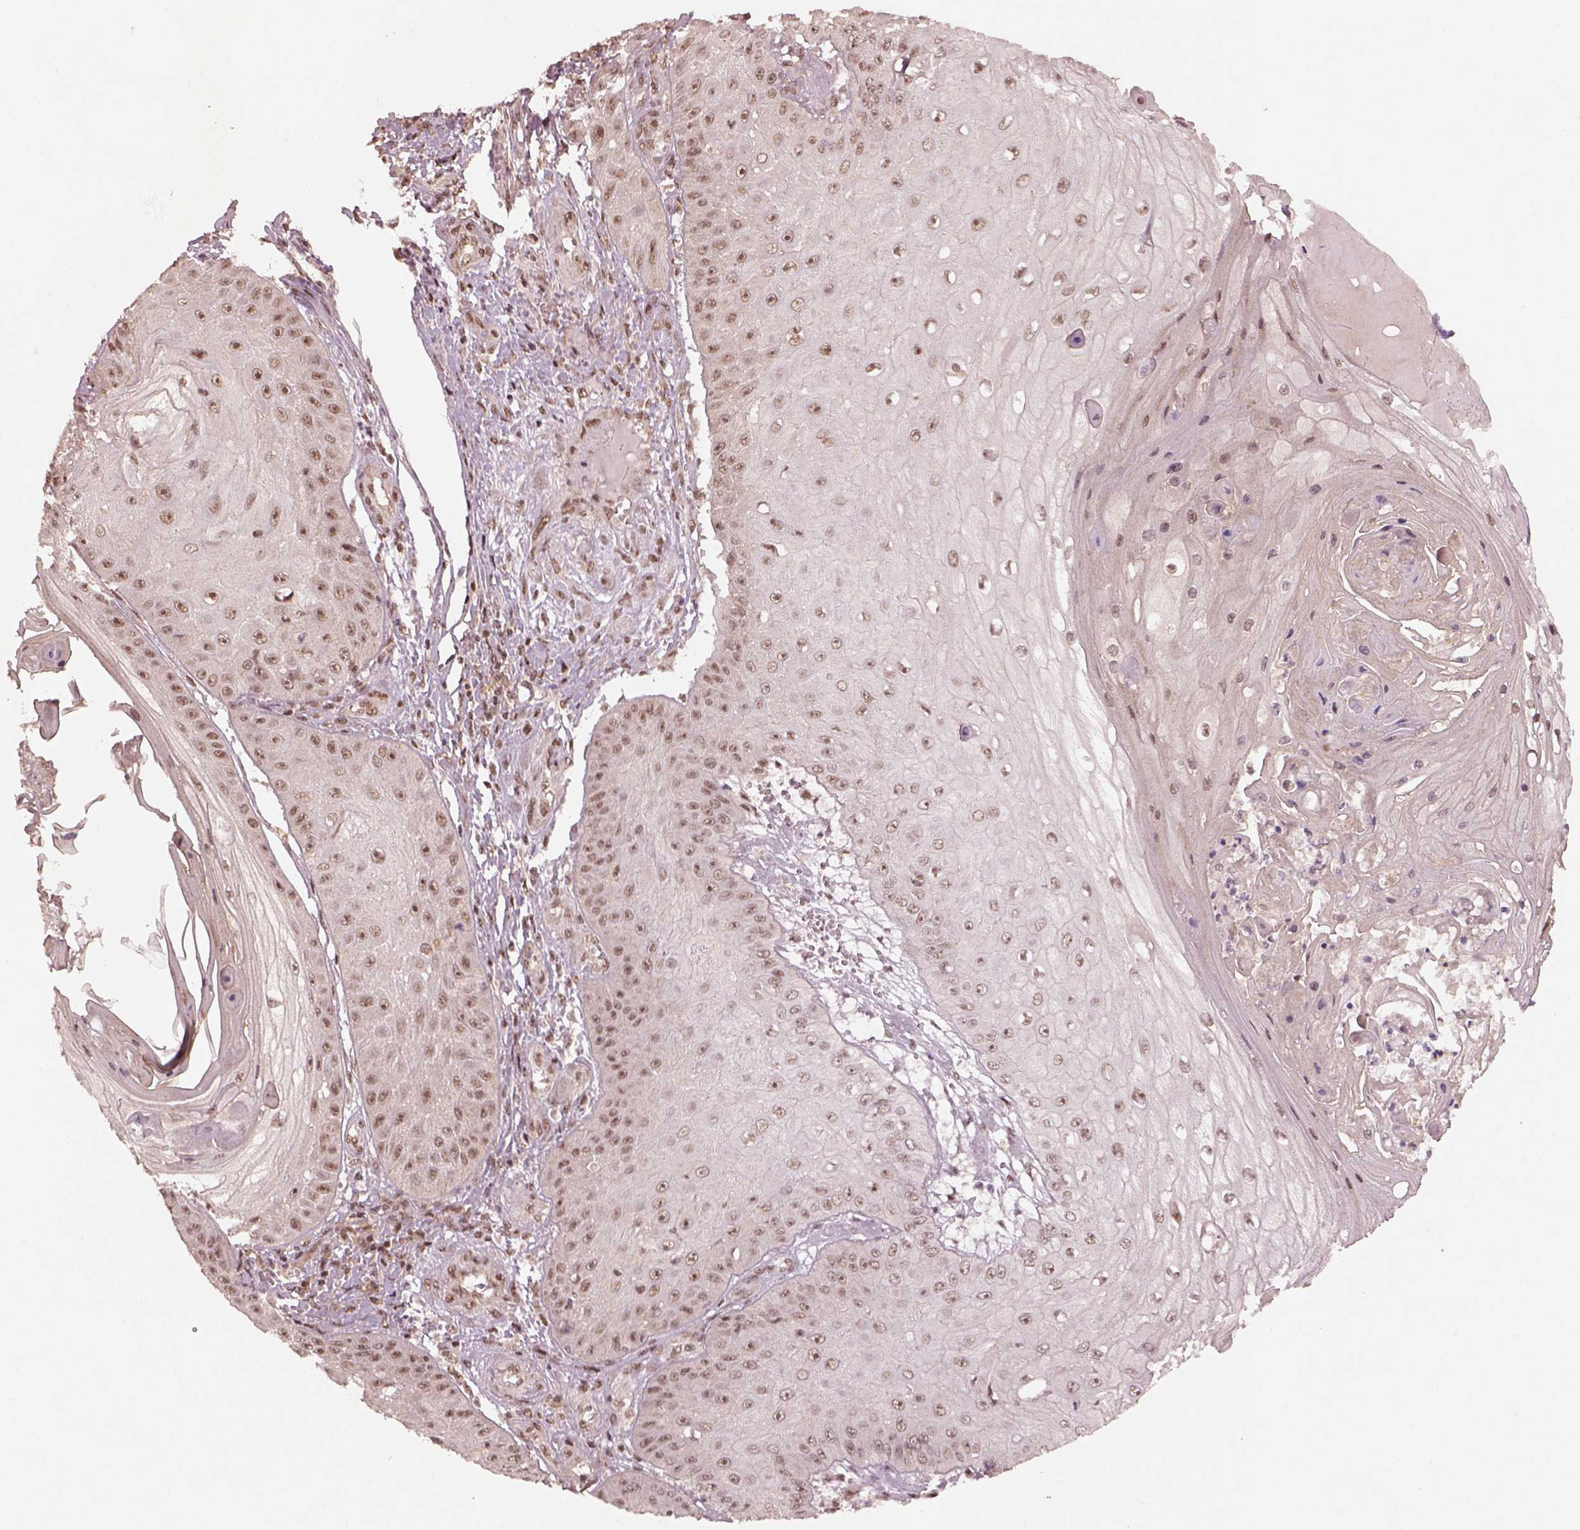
{"staining": {"intensity": "weak", "quantity": ">75%", "location": "nuclear"}, "tissue": "skin cancer", "cell_type": "Tumor cells", "image_type": "cancer", "snomed": [{"axis": "morphology", "description": "Squamous cell carcinoma, NOS"}, {"axis": "topography", "description": "Skin"}], "caption": "Skin squamous cell carcinoma was stained to show a protein in brown. There is low levels of weak nuclear staining in about >75% of tumor cells.", "gene": "BRD9", "patient": {"sex": "male", "age": 70}}